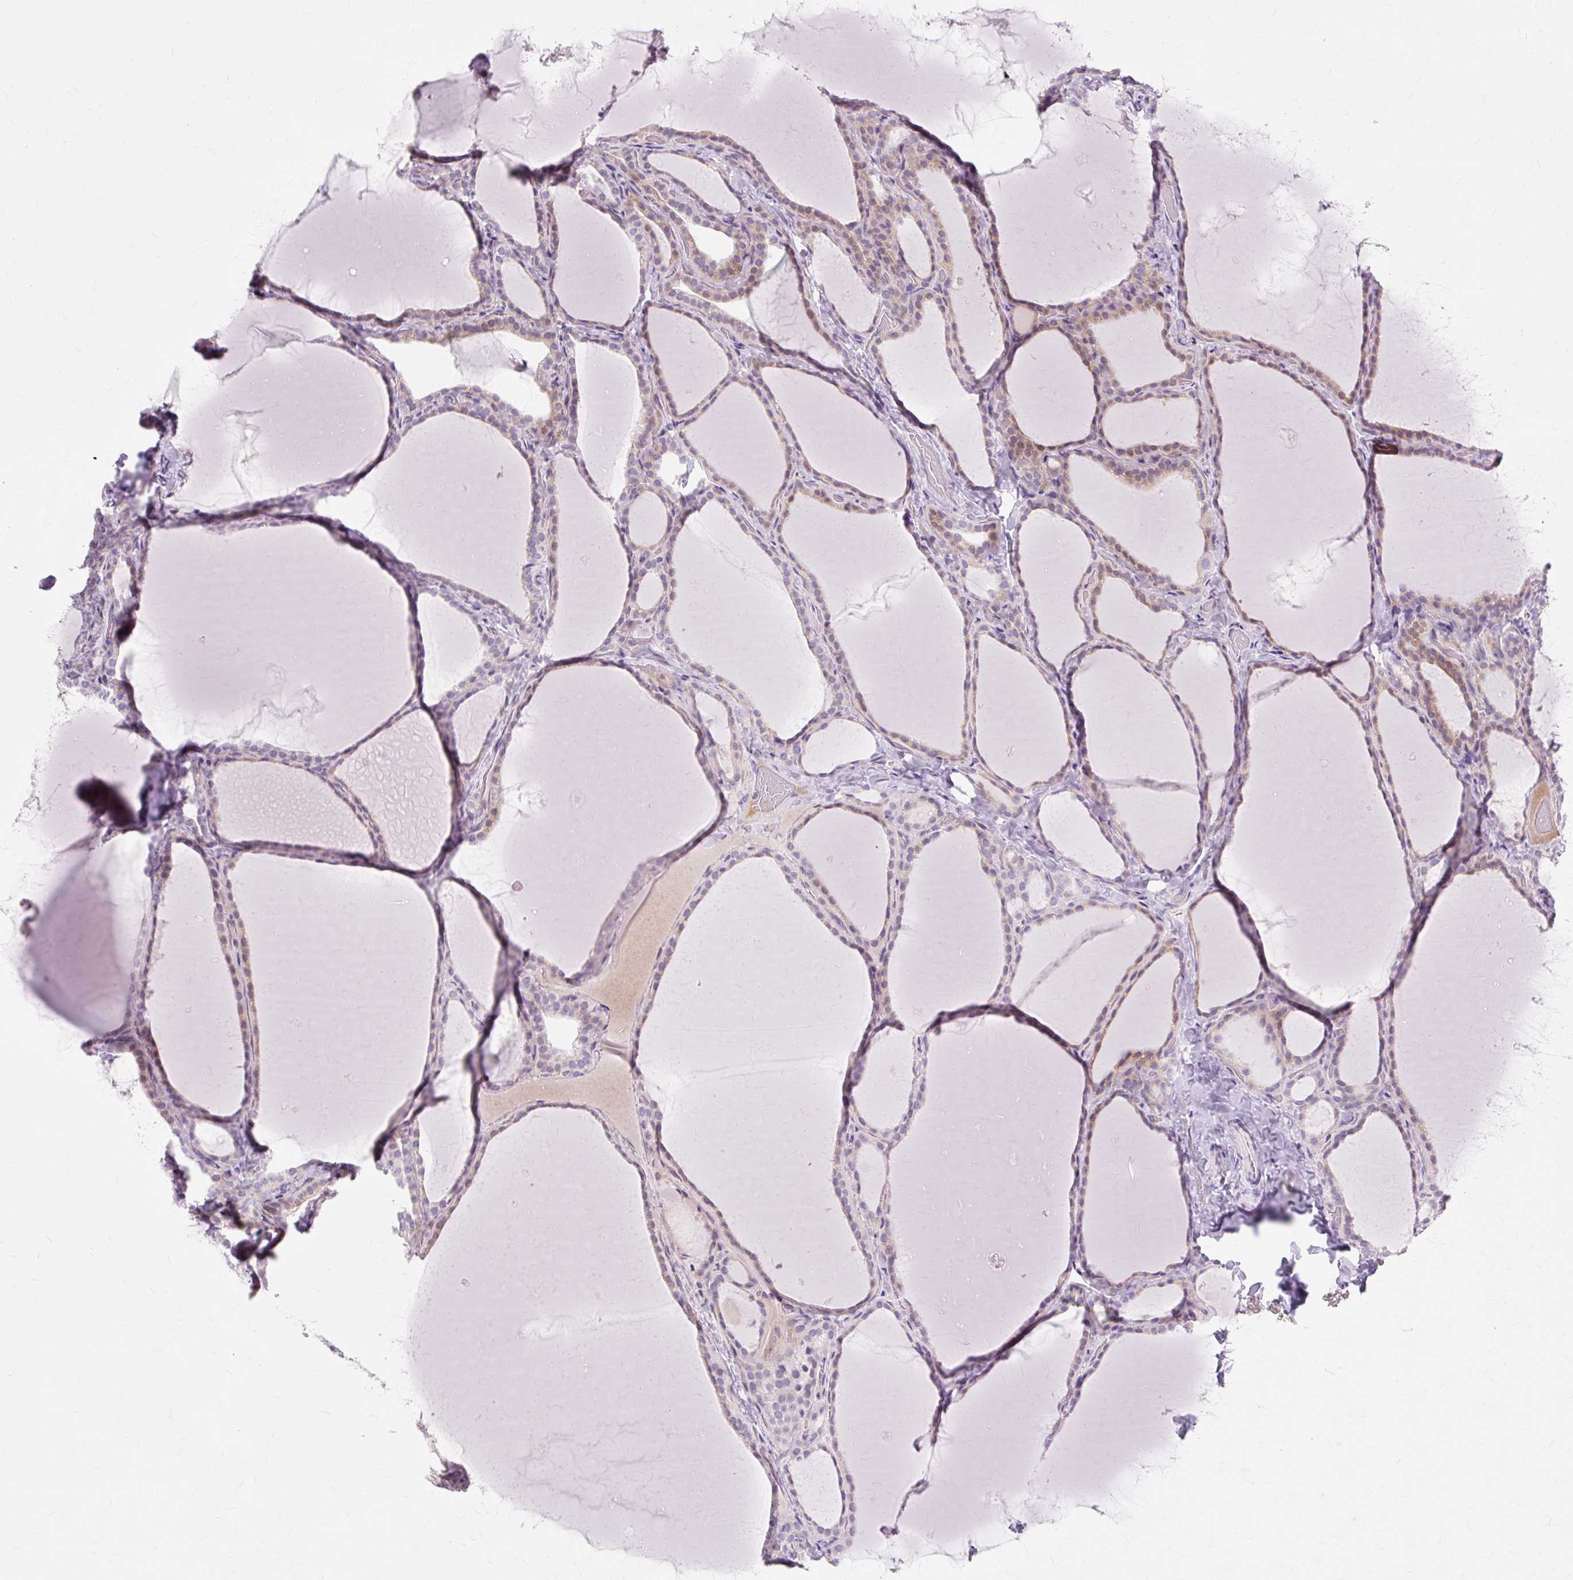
{"staining": {"intensity": "weak", "quantity": "25%-75%", "location": "cytoplasmic/membranous"}, "tissue": "thyroid gland", "cell_type": "Glandular cells", "image_type": "normal", "snomed": [{"axis": "morphology", "description": "Normal tissue, NOS"}, {"axis": "topography", "description": "Thyroid gland"}], "caption": "Protein staining by immunohistochemistry exhibits weak cytoplasmic/membranous staining in about 25%-75% of glandular cells in normal thyroid gland.", "gene": "IRX2", "patient": {"sex": "female", "age": 22}}